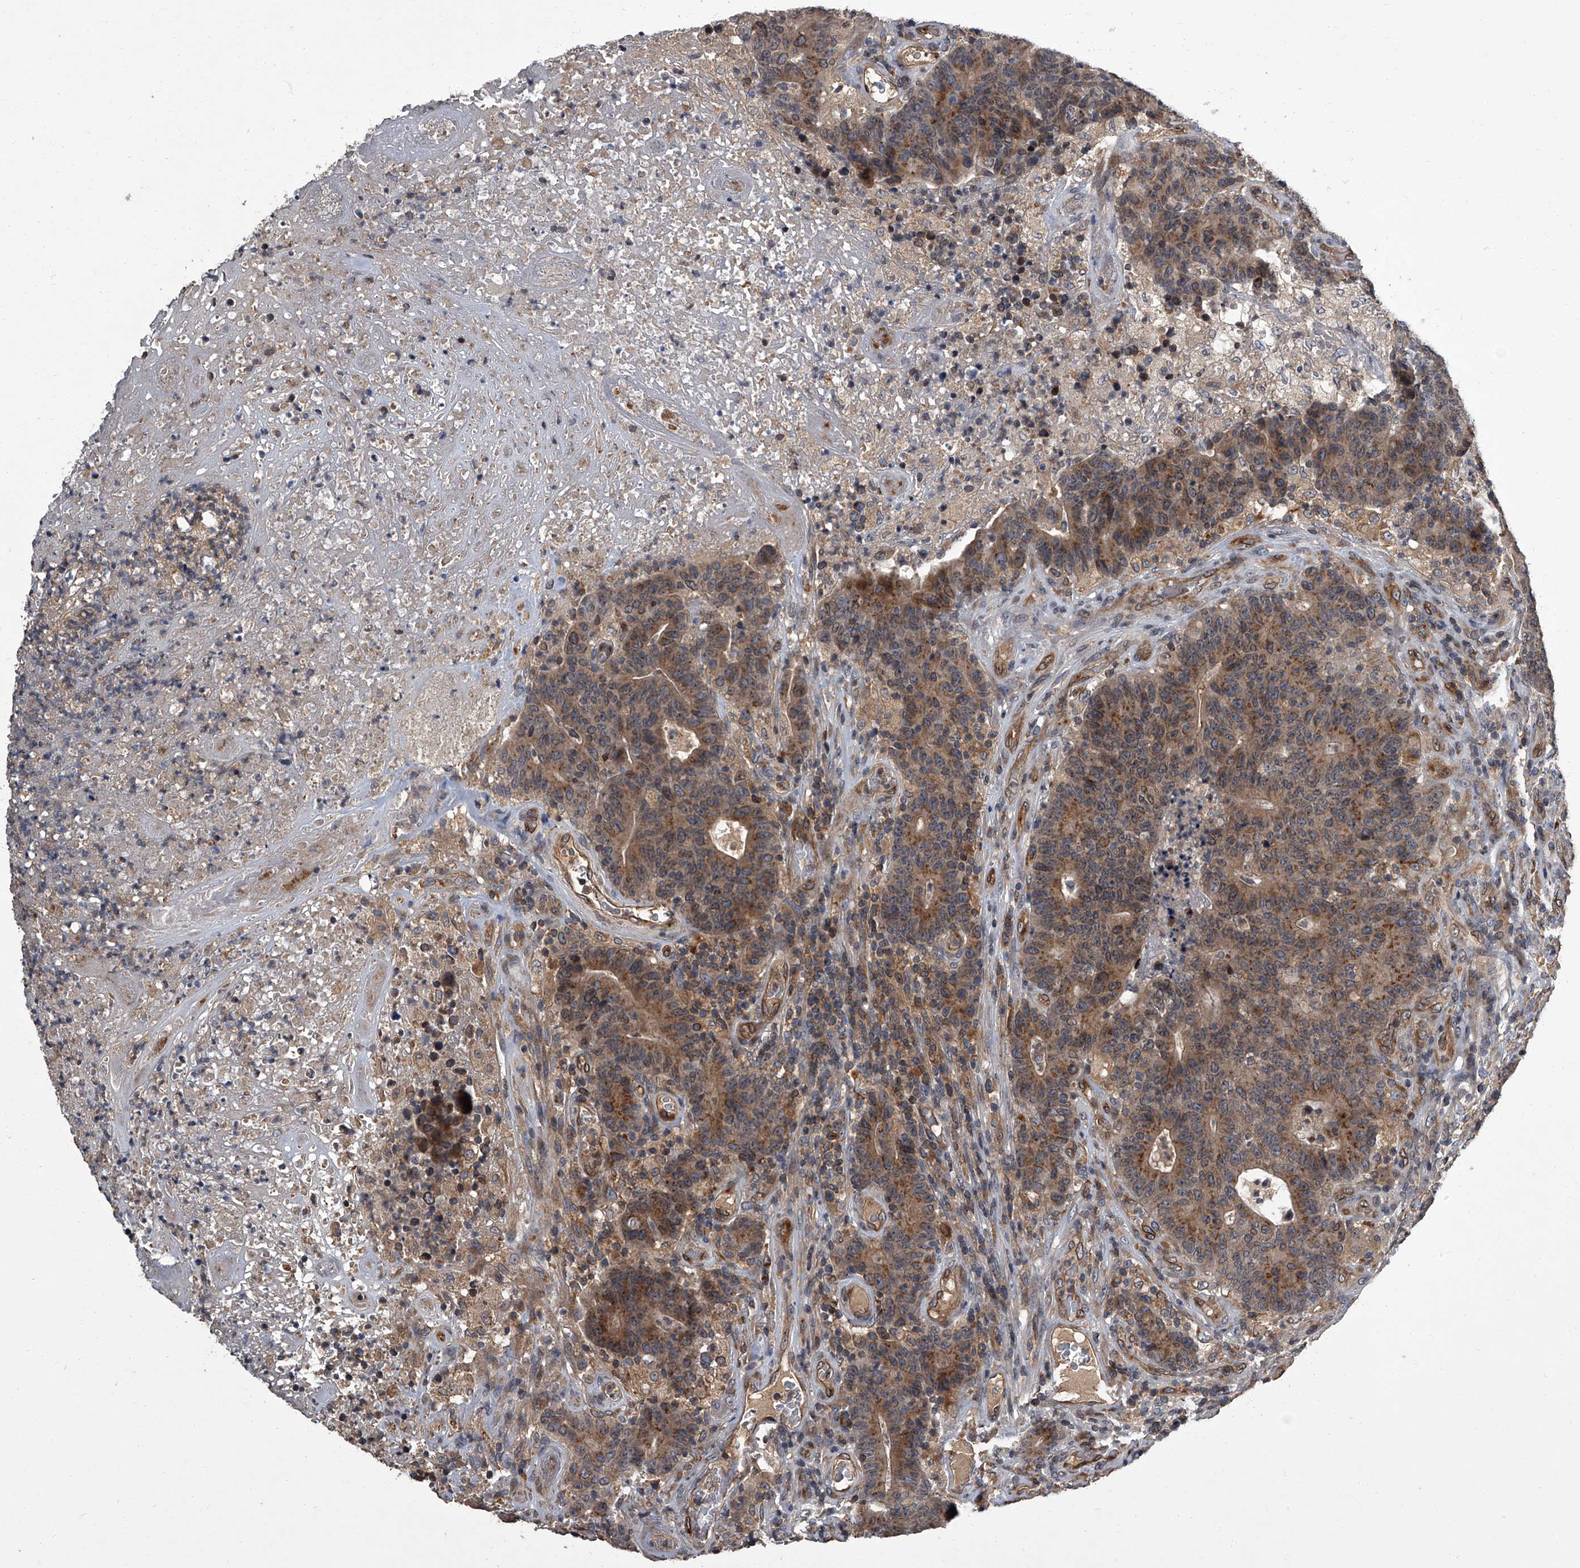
{"staining": {"intensity": "moderate", "quantity": ">75%", "location": "cytoplasmic/membranous"}, "tissue": "colorectal cancer", "cell_type": "Tumor cells", "image_type": "cancer", "snomed": [{"axis": "morphology", "description": "Normal tissue, NOS"}, {"axis": "morphology", "description": "Adenocarcinoma, NOS"}, {"axis": "topography", "description": "Colon"}], "caption": "Adenocarcinoma (colorectal) stained with DAB (3,3'-diaminobenzidine) immunohistochemistry (IHC) demonstrates medium levels of moderate cytoplasmic/membranous positivity in approximately >75% of tumor cells. The protein of interest is shown in brown color, while the nuclei are stained blue.", "gene": "LRRC8C", "patient": {"sex": "female", "age": 75}}